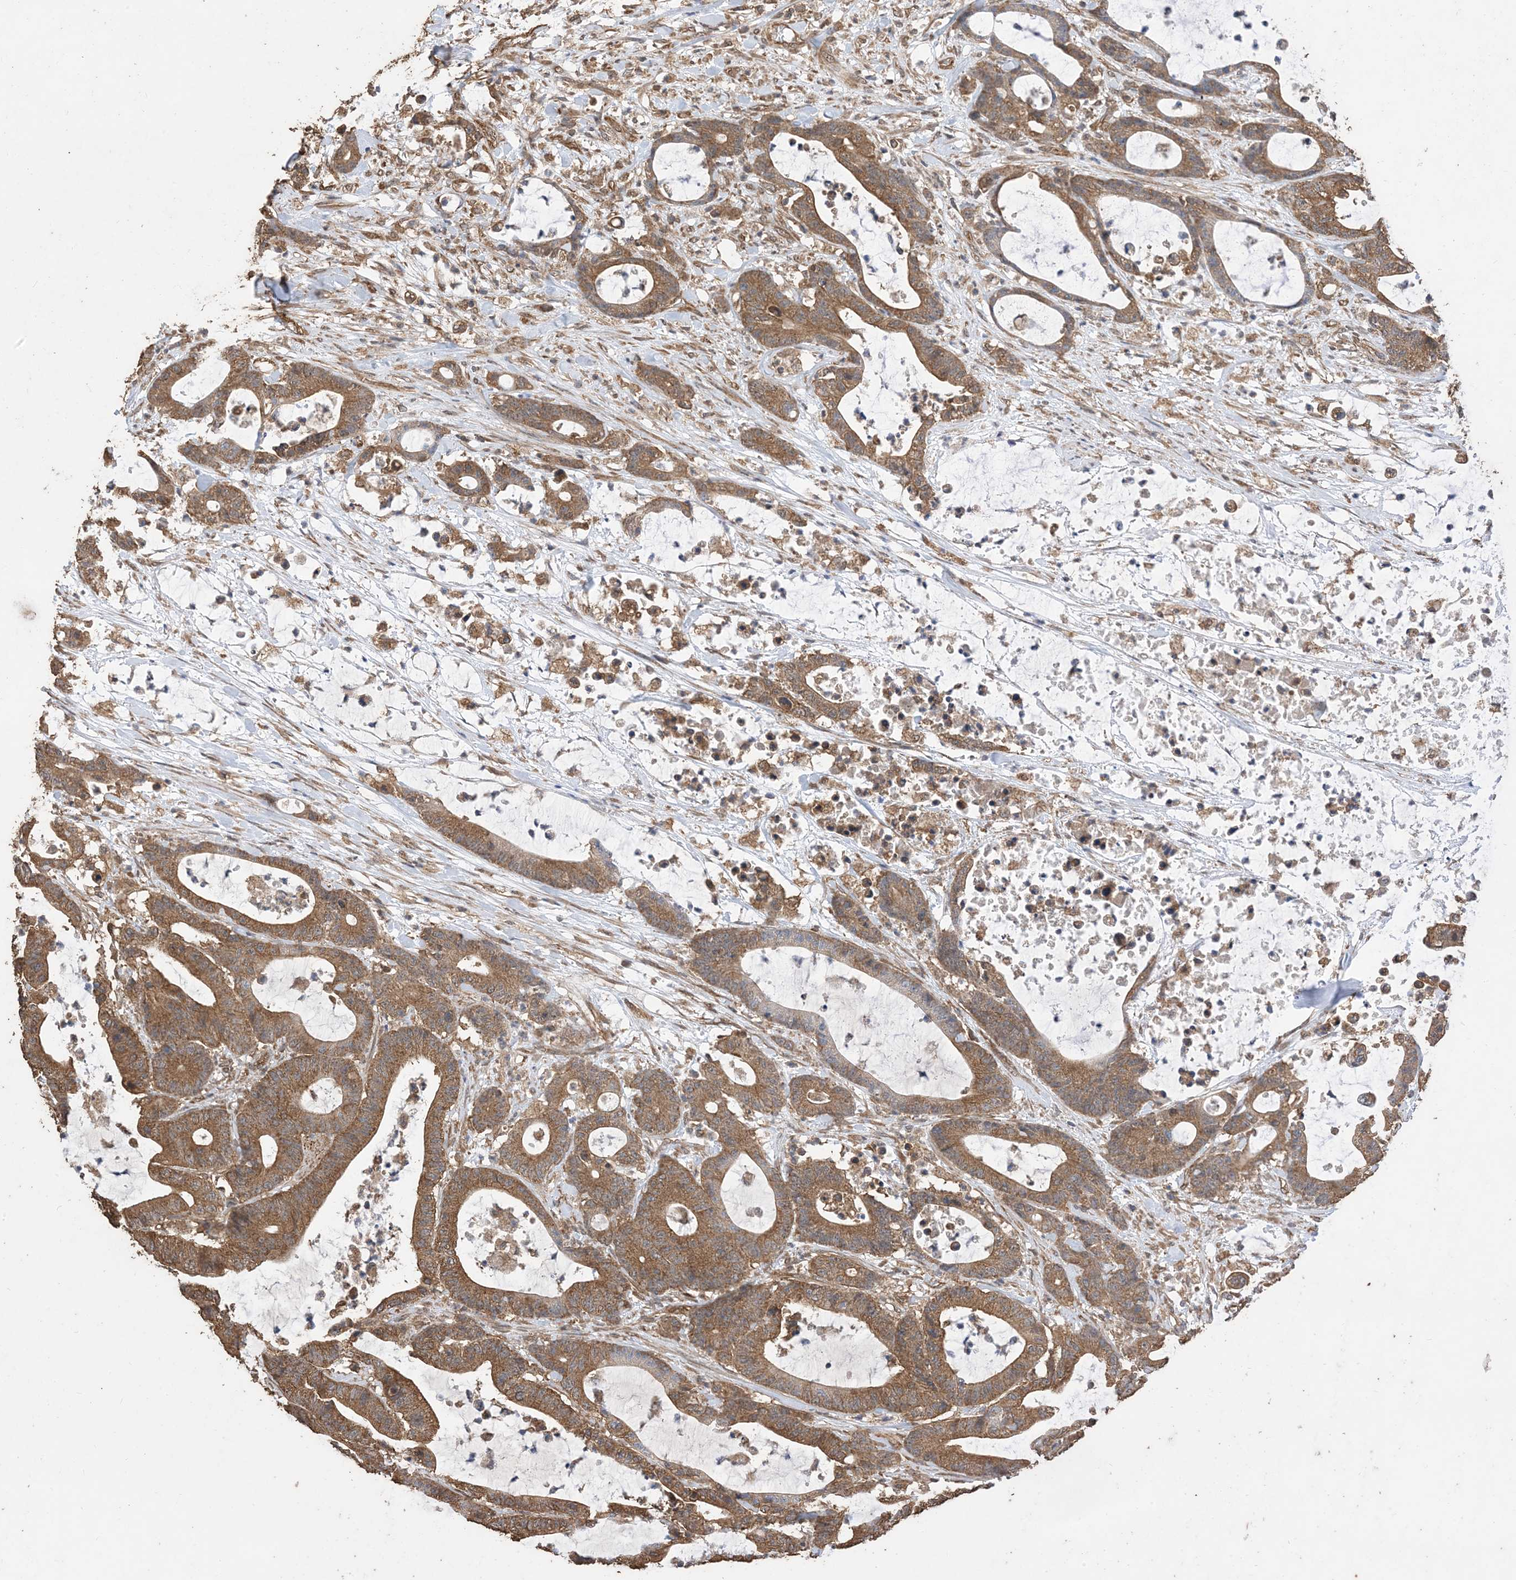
{"staining": {"intensity": "moderate", "quantity": ">75%", "location": "cytoplasmic/membranous"}, "tissue": "colorectal cancer", "cell_type": "Tumor cells", "image_type": "cancer", "snomed": [{"axis": "morphology", "description": "Adenocarcinoma, NOS"}, {"axis": "topography", "description": "Colon"}], "caption": "The image exhibits a brown stain indicating the presence of a protein in the cytoplasmic/membranous of tumor cells in colorectal cancer.", "gene": "ZKSCAN5", "patient": {"sex": "female", "age": 84}}